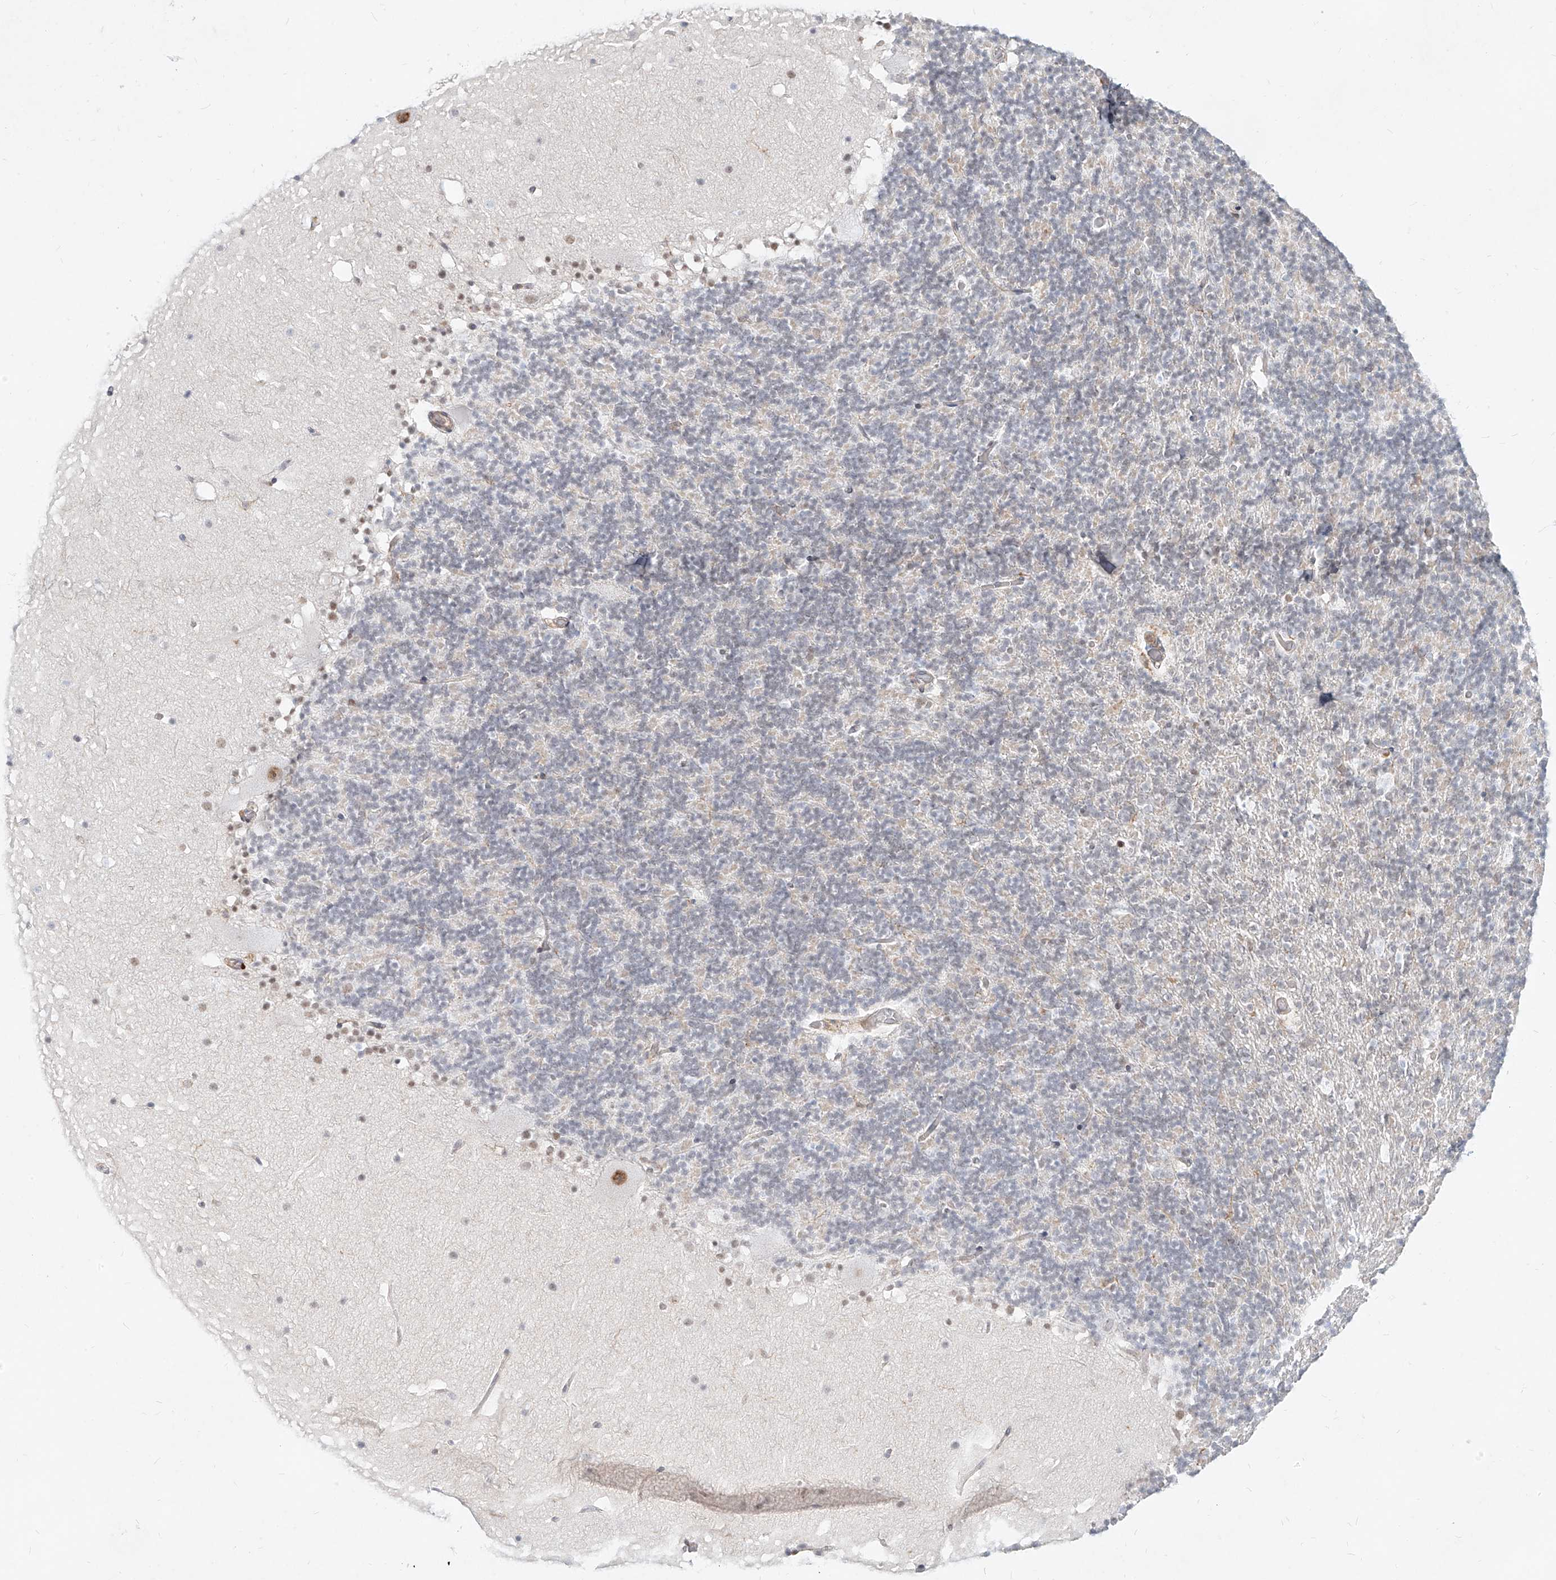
{"staining": {"intensity": "weak", "quantity": "<25%", "location": "cytoplasmic/membranous"}, "tissue": "cerebellum", "cell_type": "Cells in granular layer", "image_type": "normal", "snomed": [{"axis": "morphology", "description": "Normal tissue, NOS"}, {"axis": "topography", "description": "Cerebellum"}], "caption": "High power microscopy image of an immunohistochemistry photomicrograph of normal cerebellum, revealing no significant positivity in cells in granular layer.", "gene": "SLC2A12", "patient": {"sex": "male", "age": 57}}